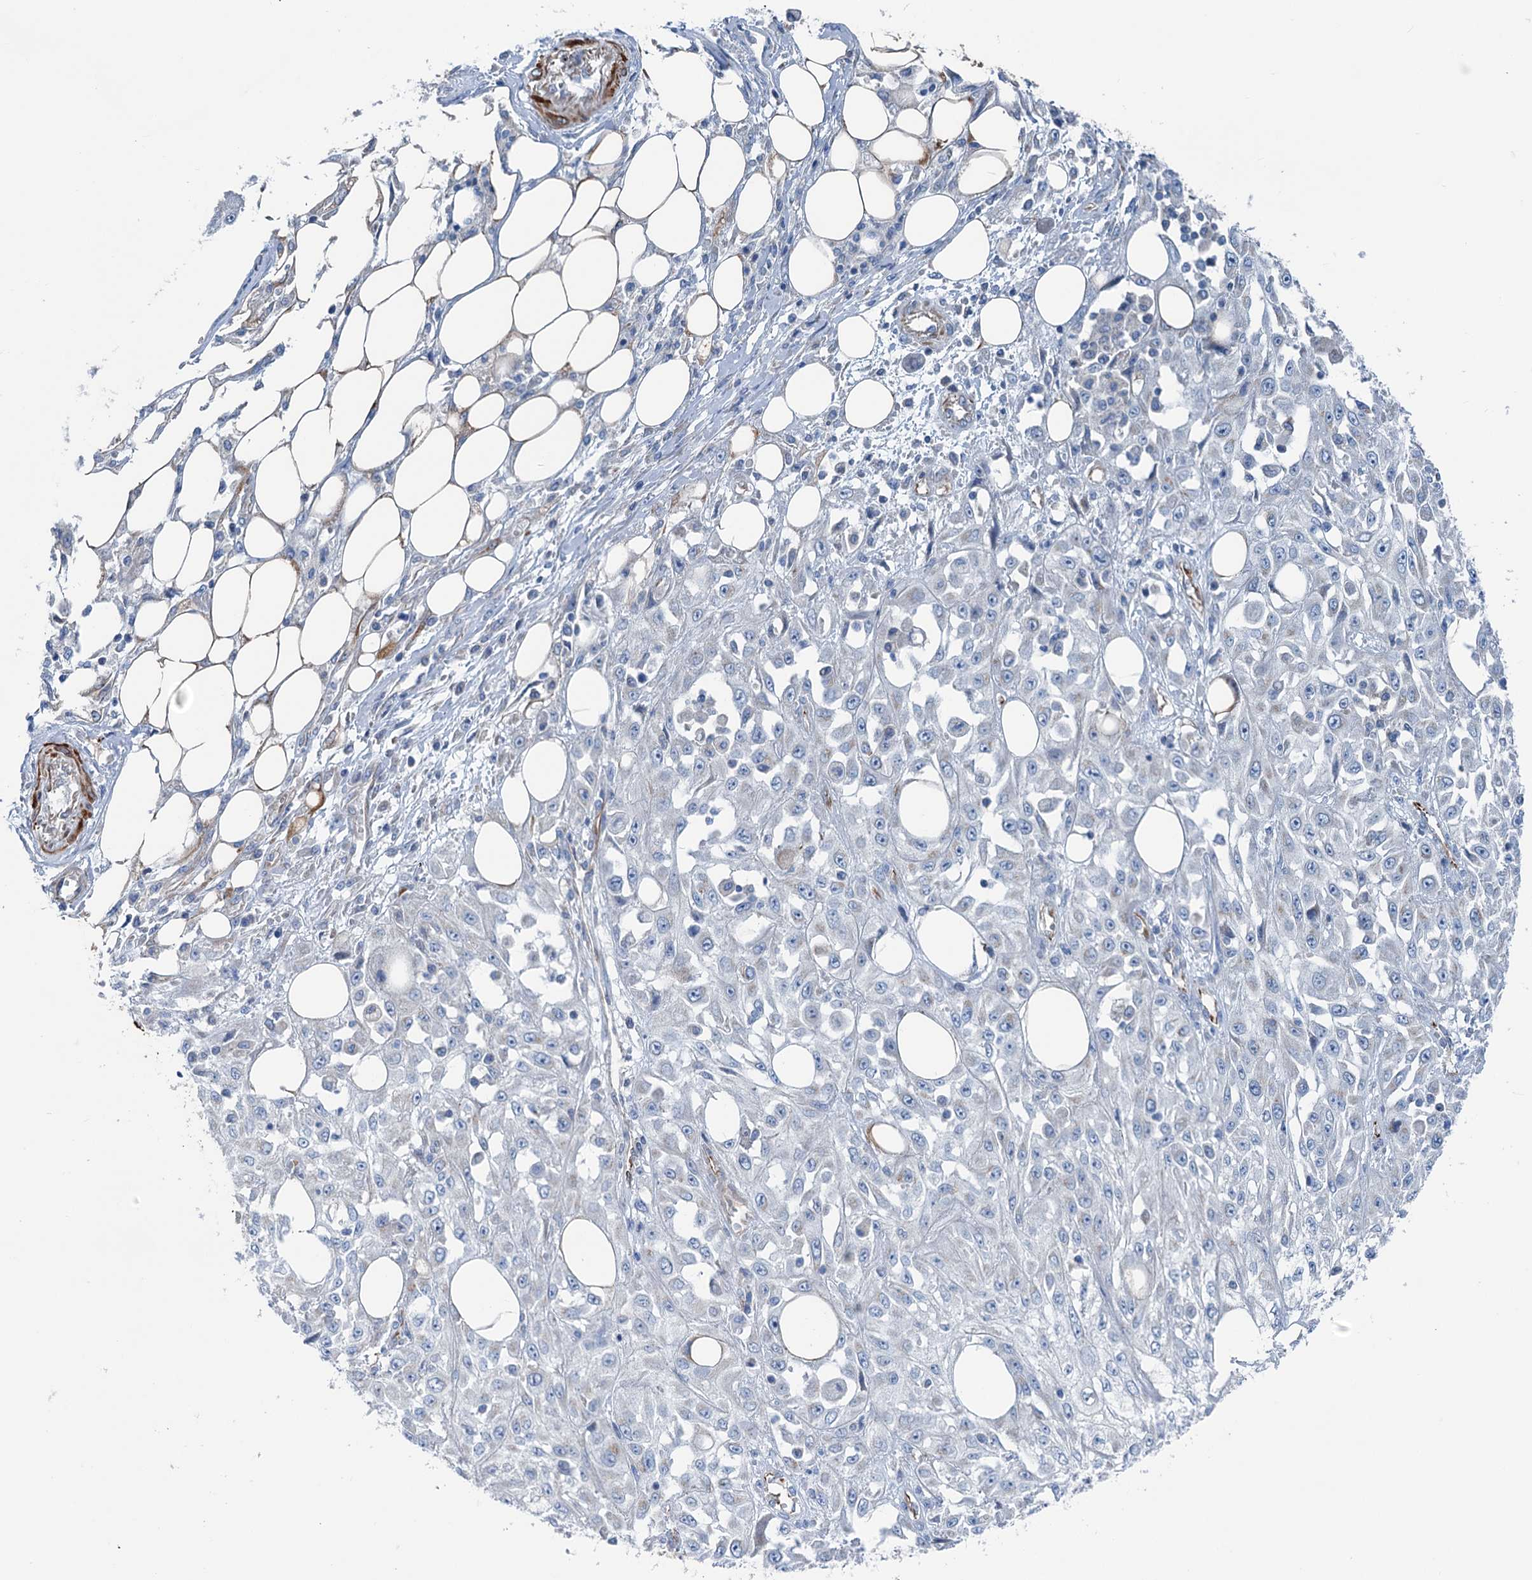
{"staining": {"intensity": "negative", "quantity": "none", "location": "none"}, "tissue": "skin cancer", "cell_type": "Tumor cells", "image_type": "cancer", "snomed": [{"axis": "morphology", "description": "Squamous cell carcinoma, NOS"}, {"axis": "morphology", "description": "Squamous cell carcinoma, metastatic, NOS"}, {"axis": "topography", "description": "Skin"}, {"axis": "topography", "description": "Lymph node"}], "caption": "DAB immunohistochemical staining of human skin metastatic squamous cell carcinoma shows no significant positivity in tumor cells.", "gene": "CALCOCO1", "patient": {"sex": "male", "age": 75}}